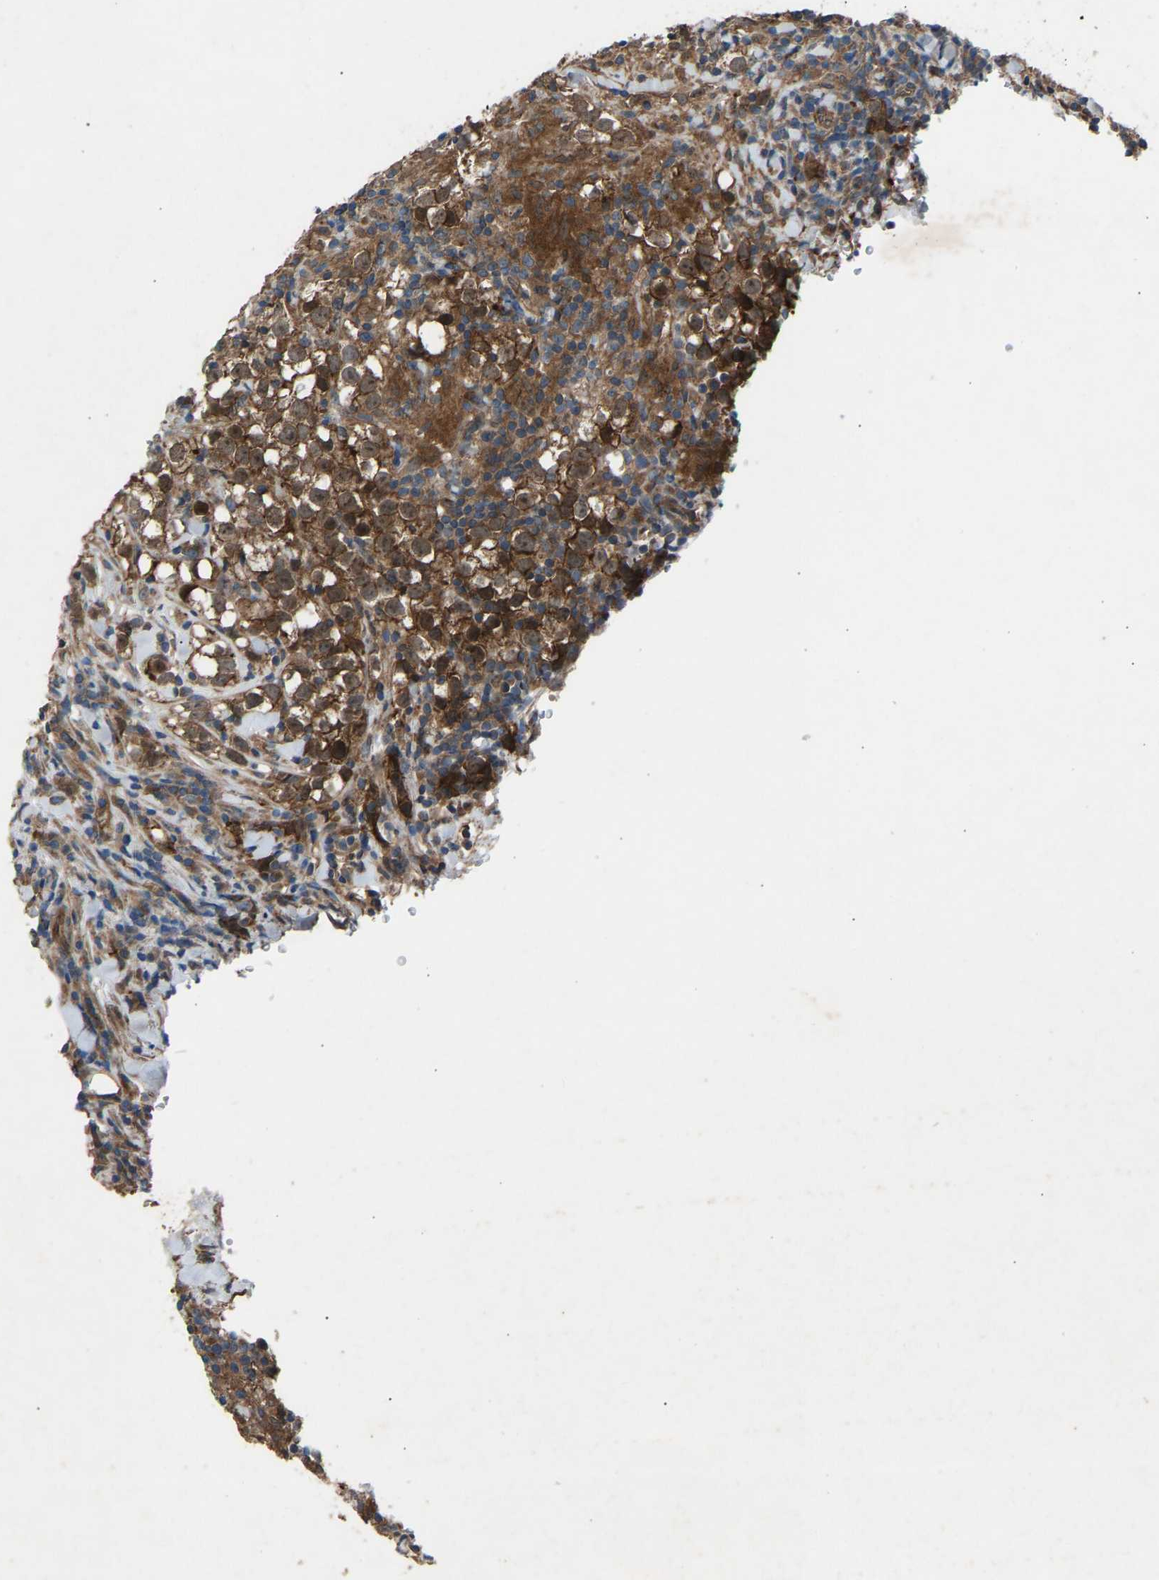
{"staining": {"intensity": "moderate", "quantity": ">75%", "location": "cytoplasmic/membranous"}, "tissue": "testis cancer", "cell_type": "Tumor cells", "image_type": "cancer", "snomed": [{"axis": "morphology", "description": "Seminoma, NOS"}, {"axis": "morphology", "description": "Carcinoma, Embryonal, NOS"}, {"axis": "topography", "description": "Testis"}], "caption": "Immunohistochemical staining of testis embryonal carcinoma reveals moderate cytoplasmic/membranous protein expression in approximately >75% of tumor cells.", "gene": "GAS2L1", "patient": {"sex": "male", "age": 36}}